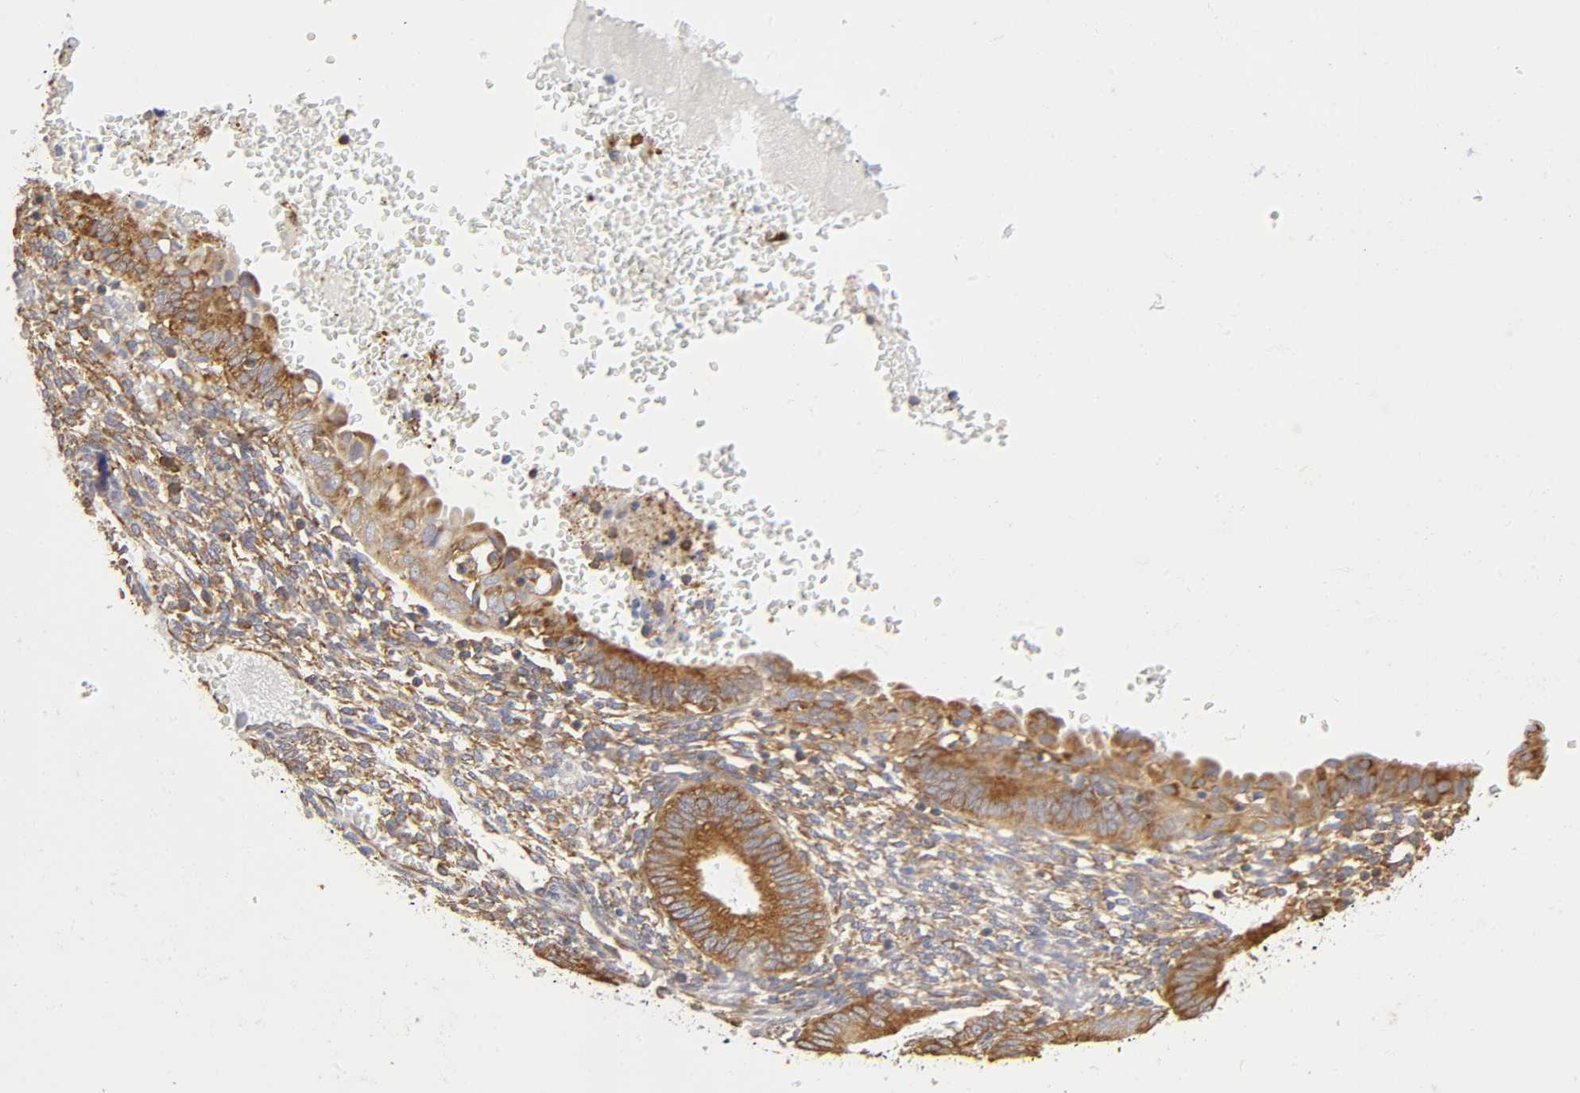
{"staining": {"intensity": "moderate", "quantity": ">75%", "location": "cytoplasmic/membranous"}, "tissue": "endometrium", "cell_type": "Cells in endometrial stroma", "image_type": "normal", "snomed": [{"axis": "morphology", "description": "Normal tissue, NOS"}, {"axis": "topography", "description": "Endometrium"}], "caption": "Unremarkable endometrium was stained to show a protein in brown. There is medium levels of moderate cytoplasmic/membranous expression in approximately >75% of cells in endometrial stroma. (DAB (3,3'-diaminobenzidine) IHC with brightfield microscopy, high magnification).", "gene": "RPL14", "patient": {"sex": "female", "age": 61}}